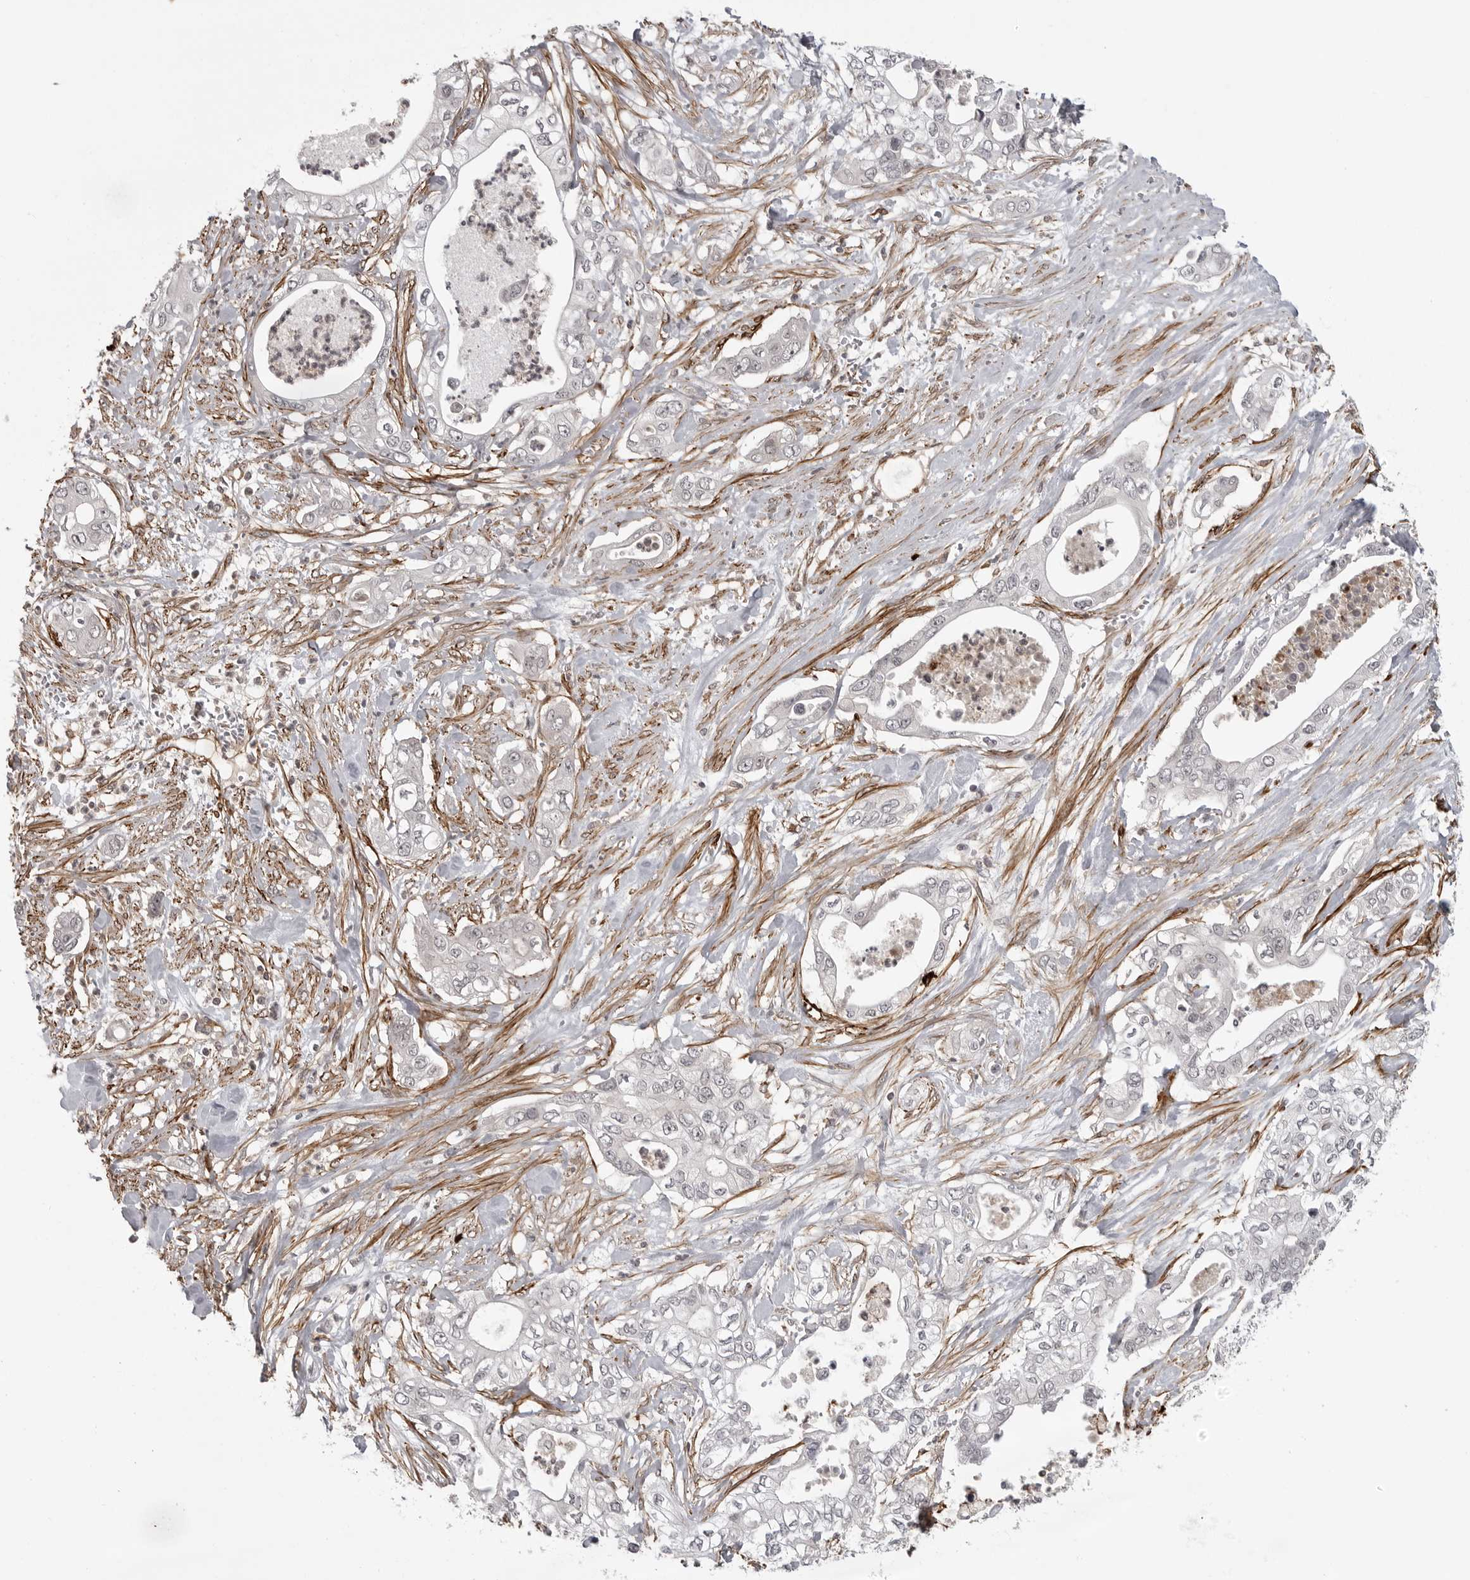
{"staining": {"intensity": "negative", "quantity": "none", "location": "none"}, "tissue": "pancreatic cancer", "cell_type": "Tumor cells", "image_type": "cancer", "snomed": [{"axis": "morphology", "description": "Adenocarcinoma, NOS"}, {"axis": "topography", "description": "Pancreas"}], "caption": "An immunohistochemistry (IHC) histopathology image of adenocarcinoma (pancreatic) is shown. There is no staining in tumor cells of adenocarcinoma (pancreatic).", "gene": "TUT4", "patient": {"sex": "female", "age": 78}}